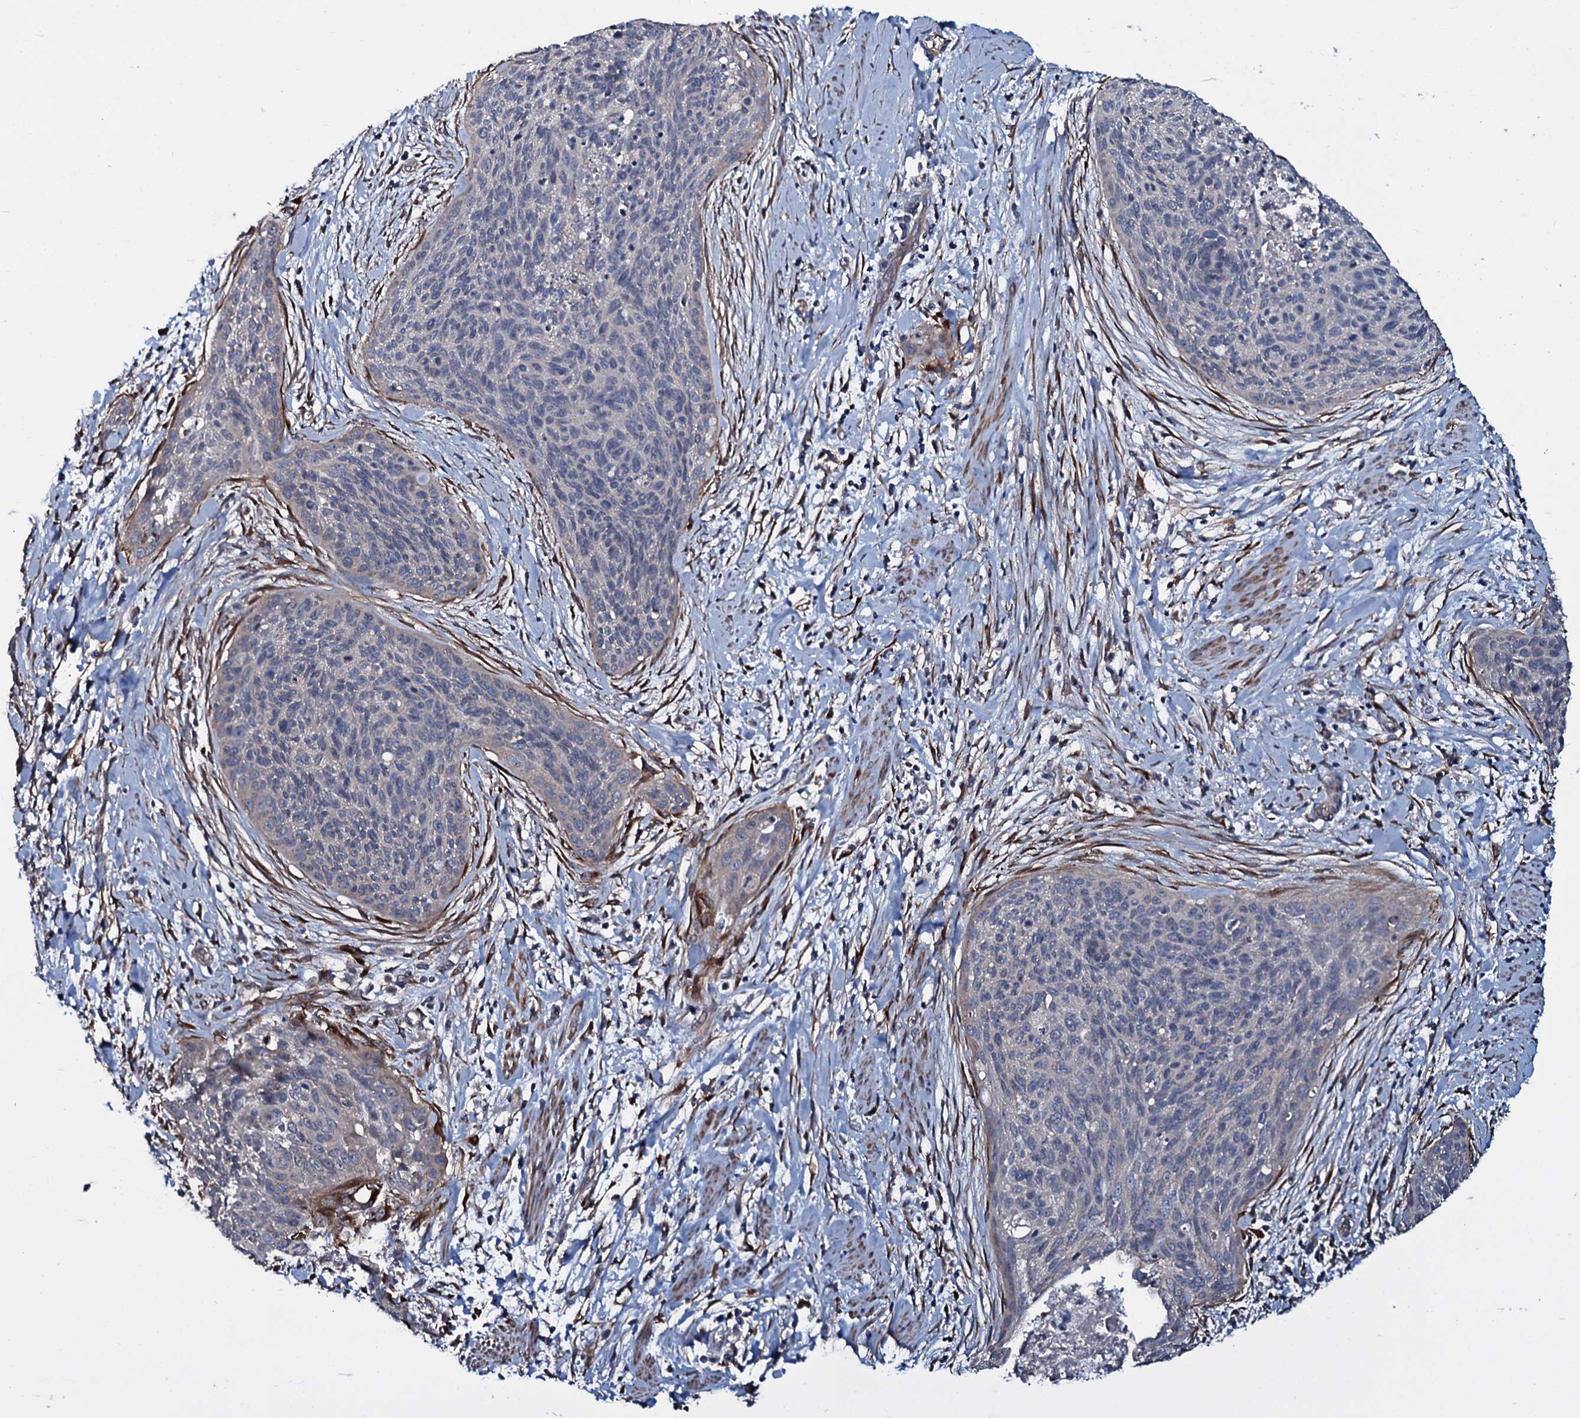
{"staining": {"intensity": "negative", "quantity": "none", "location": "none"}, "tissue": "cervical cancer", "cell_type": "Tumor cells", "image_type": "cancer", "snomed": [{"axis": "morphology", "description": "Squamous cell carcinoma, NOS"}, {"axis": "topography", "description": "Cervix"}], "caption": "There is no significant expression in tumor cells of cervical cancer (squamous cell carcinoma).", "gene": "WIPF3", "patient": {"sex": "female", "age": 55}}